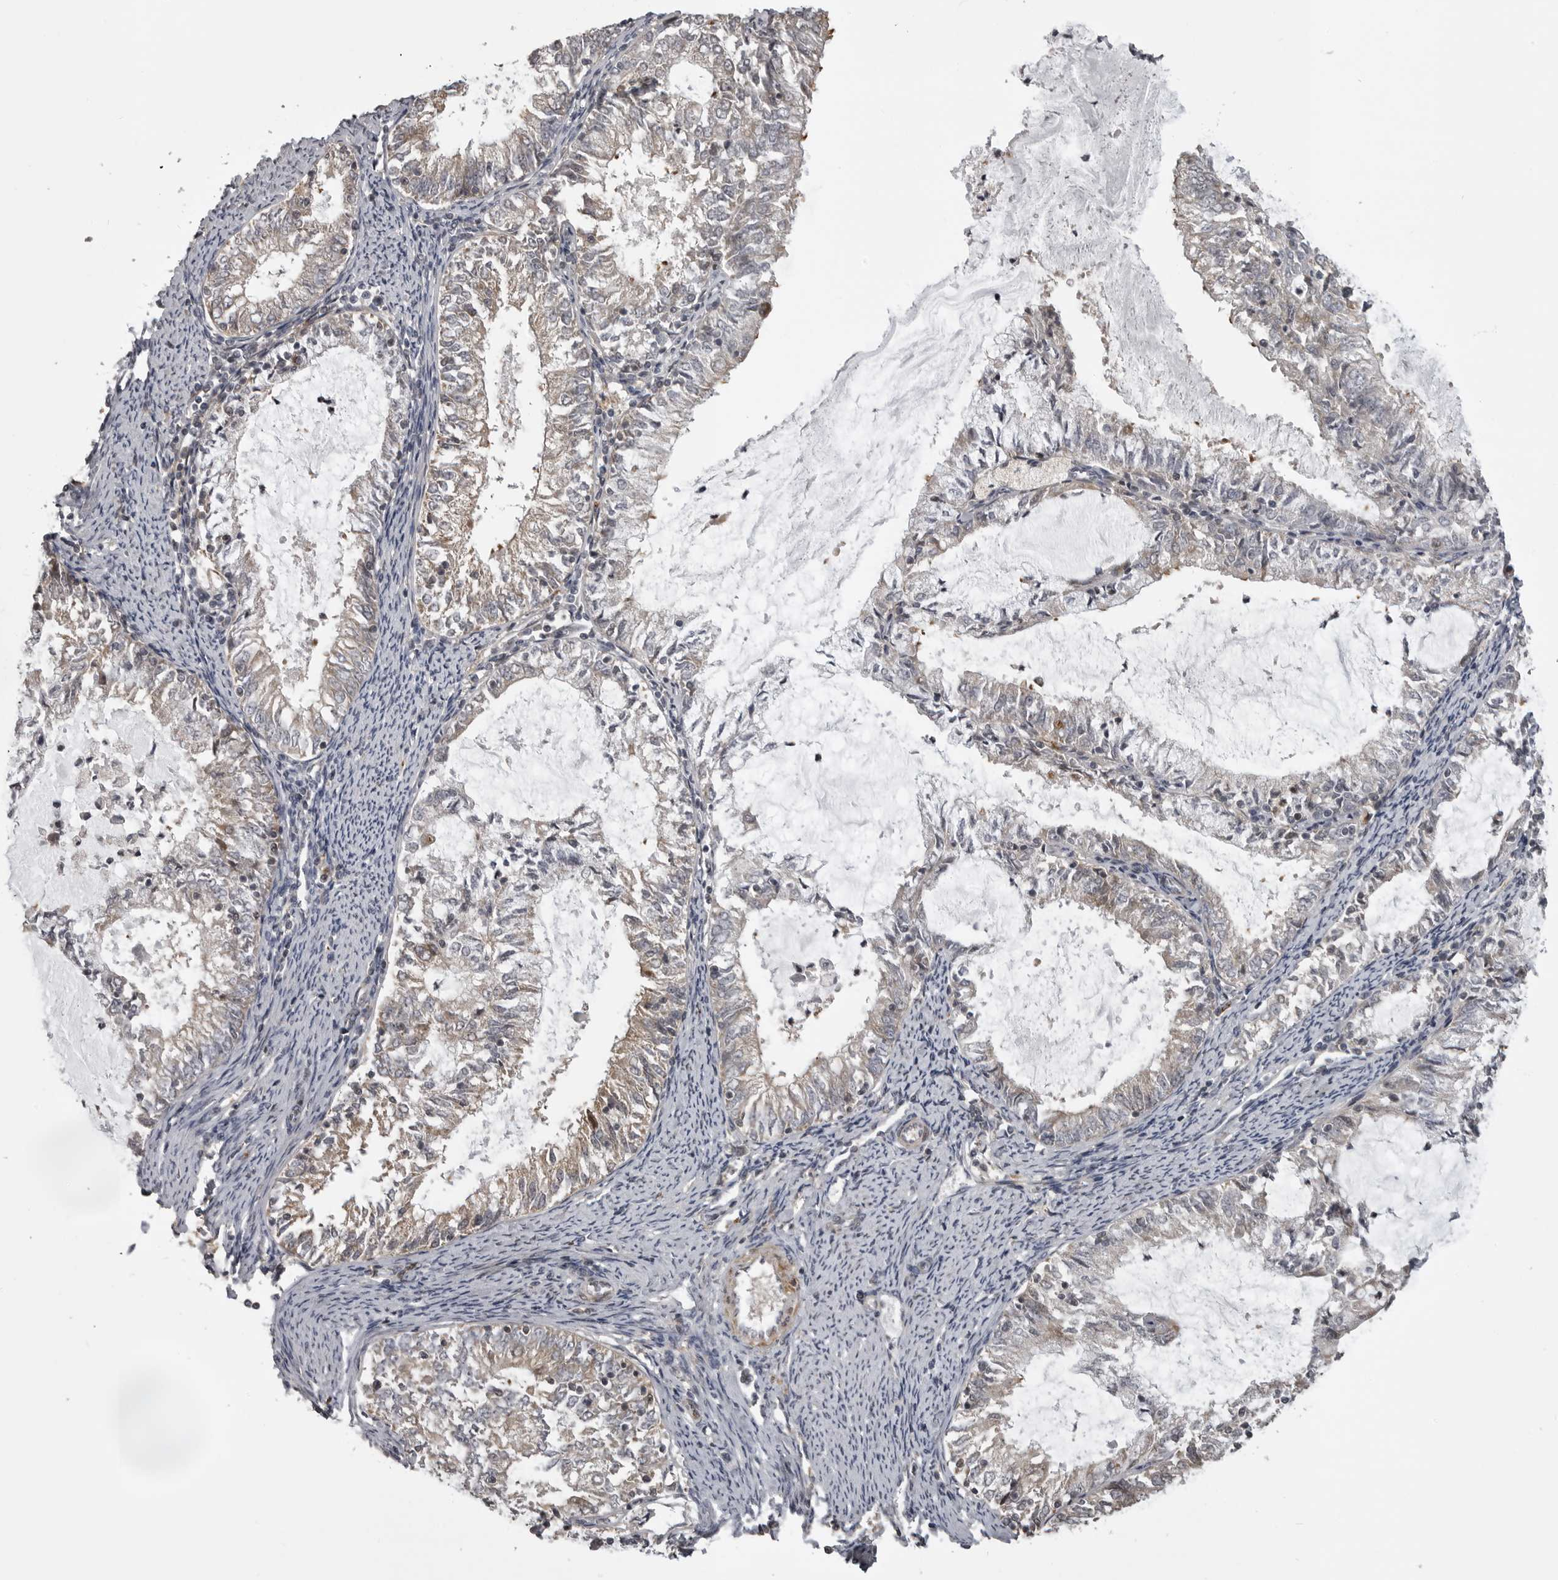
{"staining": {"intensity": "weak", "quantity": "<25%", "location": "cytoplasmic/membranous"}, "tissue": "endometrial cancer", "cell_type": "Tumor cells", "image_type": "cancer", "snomed": [{"axis": "morphology", "description": "Adenocarcinoma, NOS"}, {"axis": "topography", "description": "Endometrium"}], "caption": "Immunohistochemical staining of human endometrial cancer demonstrates no significant expression in tumor cells. (DAB immunohistochemistry (IHC) visualized using brightfield microscopy, high magnification).", "gene": "ZNRF1", "patient": {"sex": "female", "age": 57}}